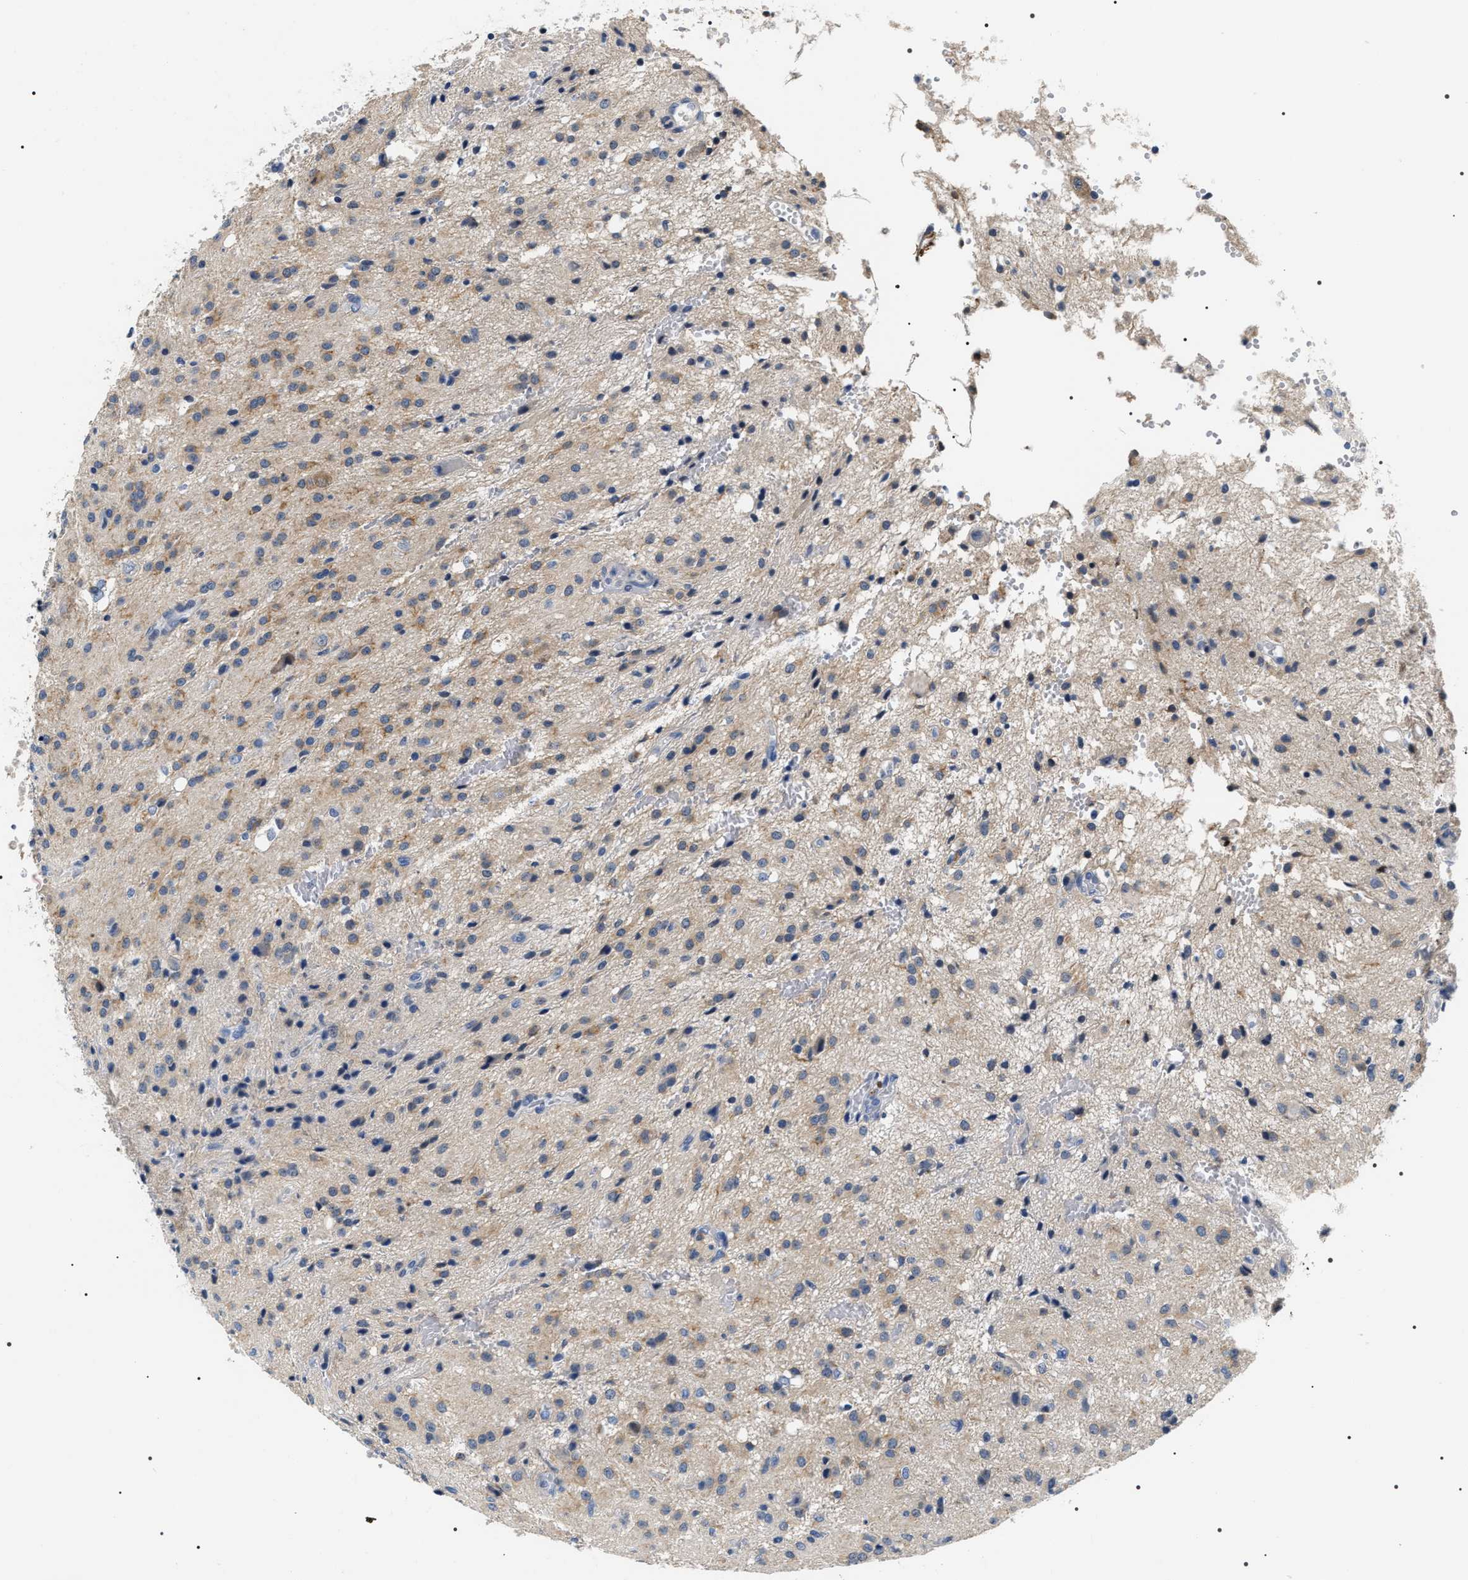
{"staining": {"intensity": "weak", "quantity": "25%-75%", "location": "cytoplasmic/membranous"}, "tissue": "glioma", "cell_type": "Tumor cells", "image_type": "cancer", "snomed": [{"axis": "morphology", "description": "Glioma, malignant, High grade"}, {"axis": "topography", "description": "Brain"}], "caption": "IHC (DAB (3,3'-diaminobenzidine)) staining of malignant high-grade glioma demonstrates weak cytoplasmic/membranous protein expression in about 25%-75% of tumor cells.", "gene": "BAG2", "patient": {"sex": "female", "age": 59}}